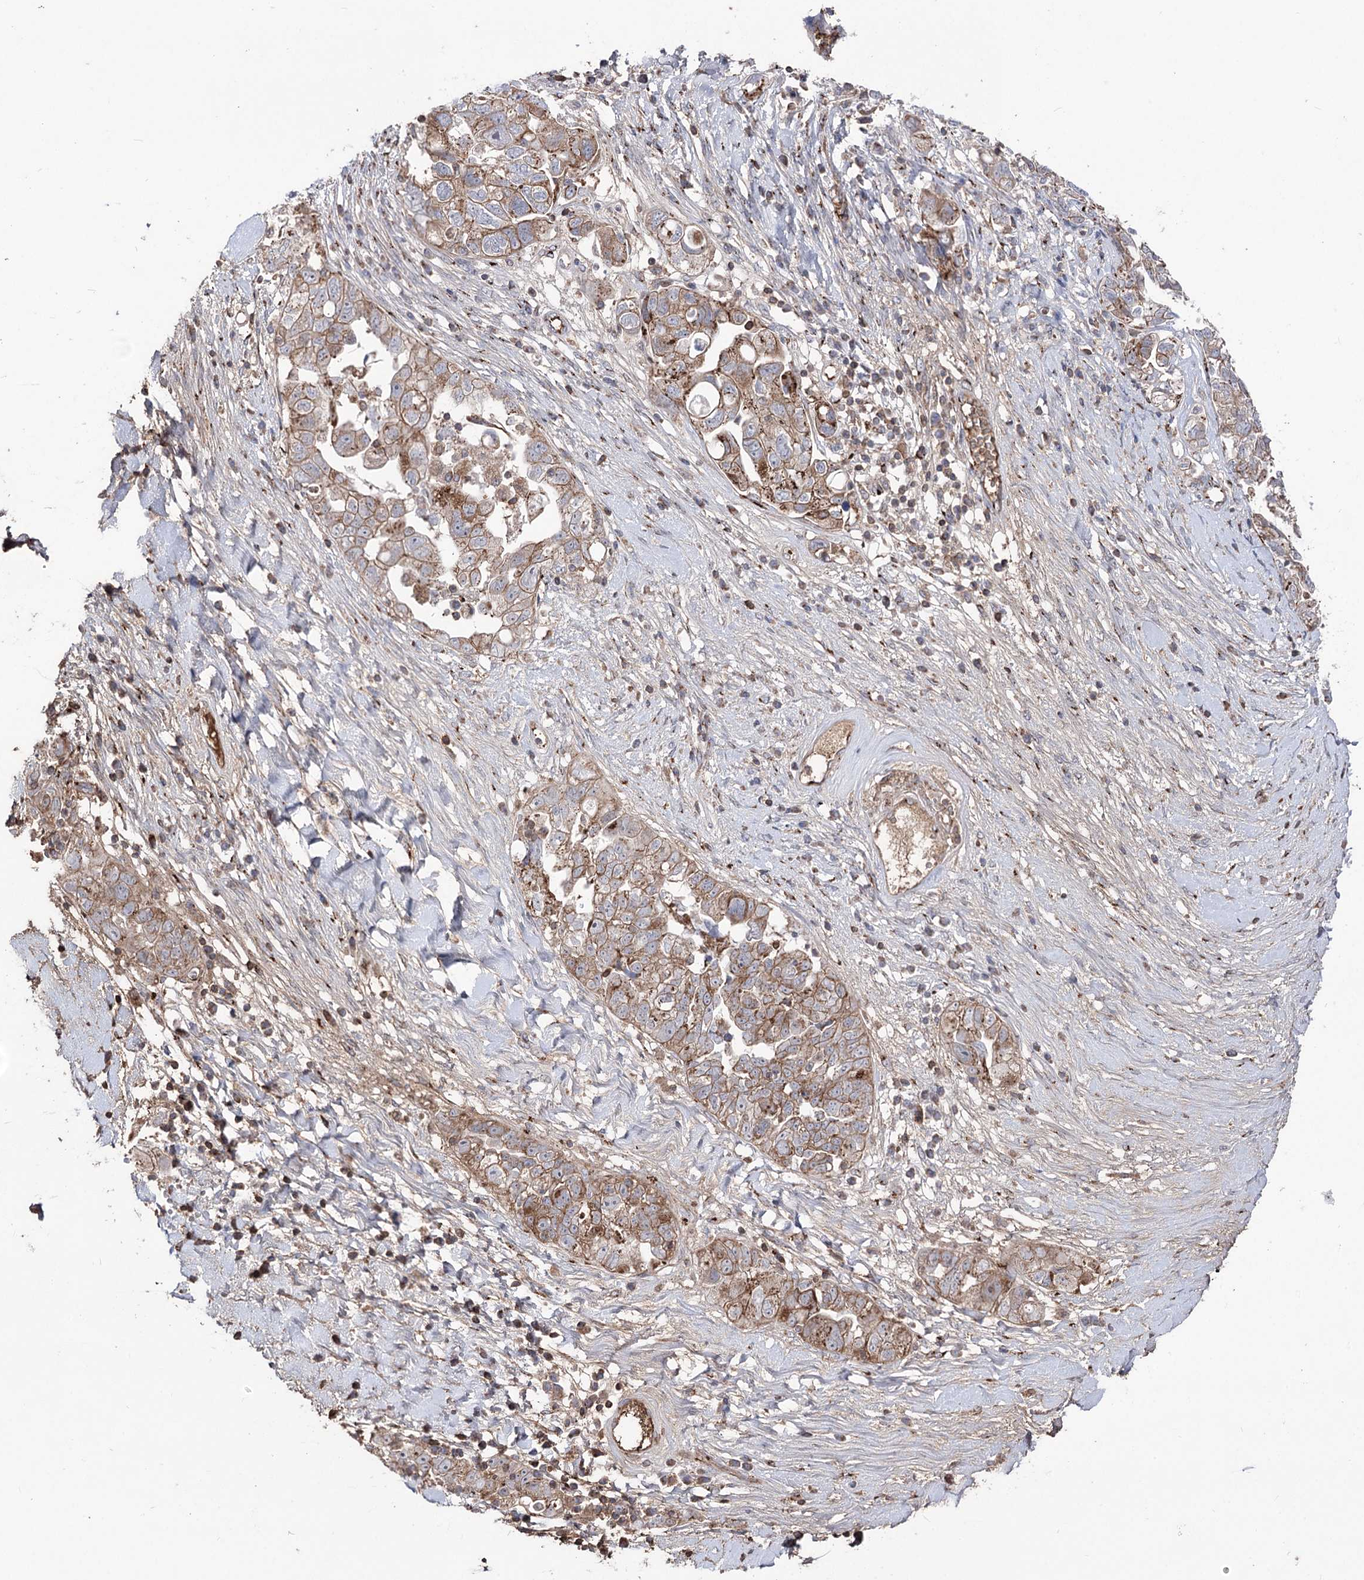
{"staining": {"intensity": "moderate", "quantity": ">75%", "location": "cytoplasmic/membranous"}, "tissue": "ovarian cancer", "cell_type": "Tumor cells", "image_type": "cancer", "snomed": [{"axis": "morphology", "description": "Carcinoma, NOS"}, {"axis": "morphology", "description": "Cystadenocarcinoma, serous, NOS"}, {"axis": "topography", "description": "Ovary"}], "caption": "Human ovarian carcinoma stained for a protein (brown) demonstrates moderate cytoplasmic/membranous positive expression in approximately >75% of tumor cells.", "gene": "ARHGAP20", "patient": {"sex": "female", "age": 69}}